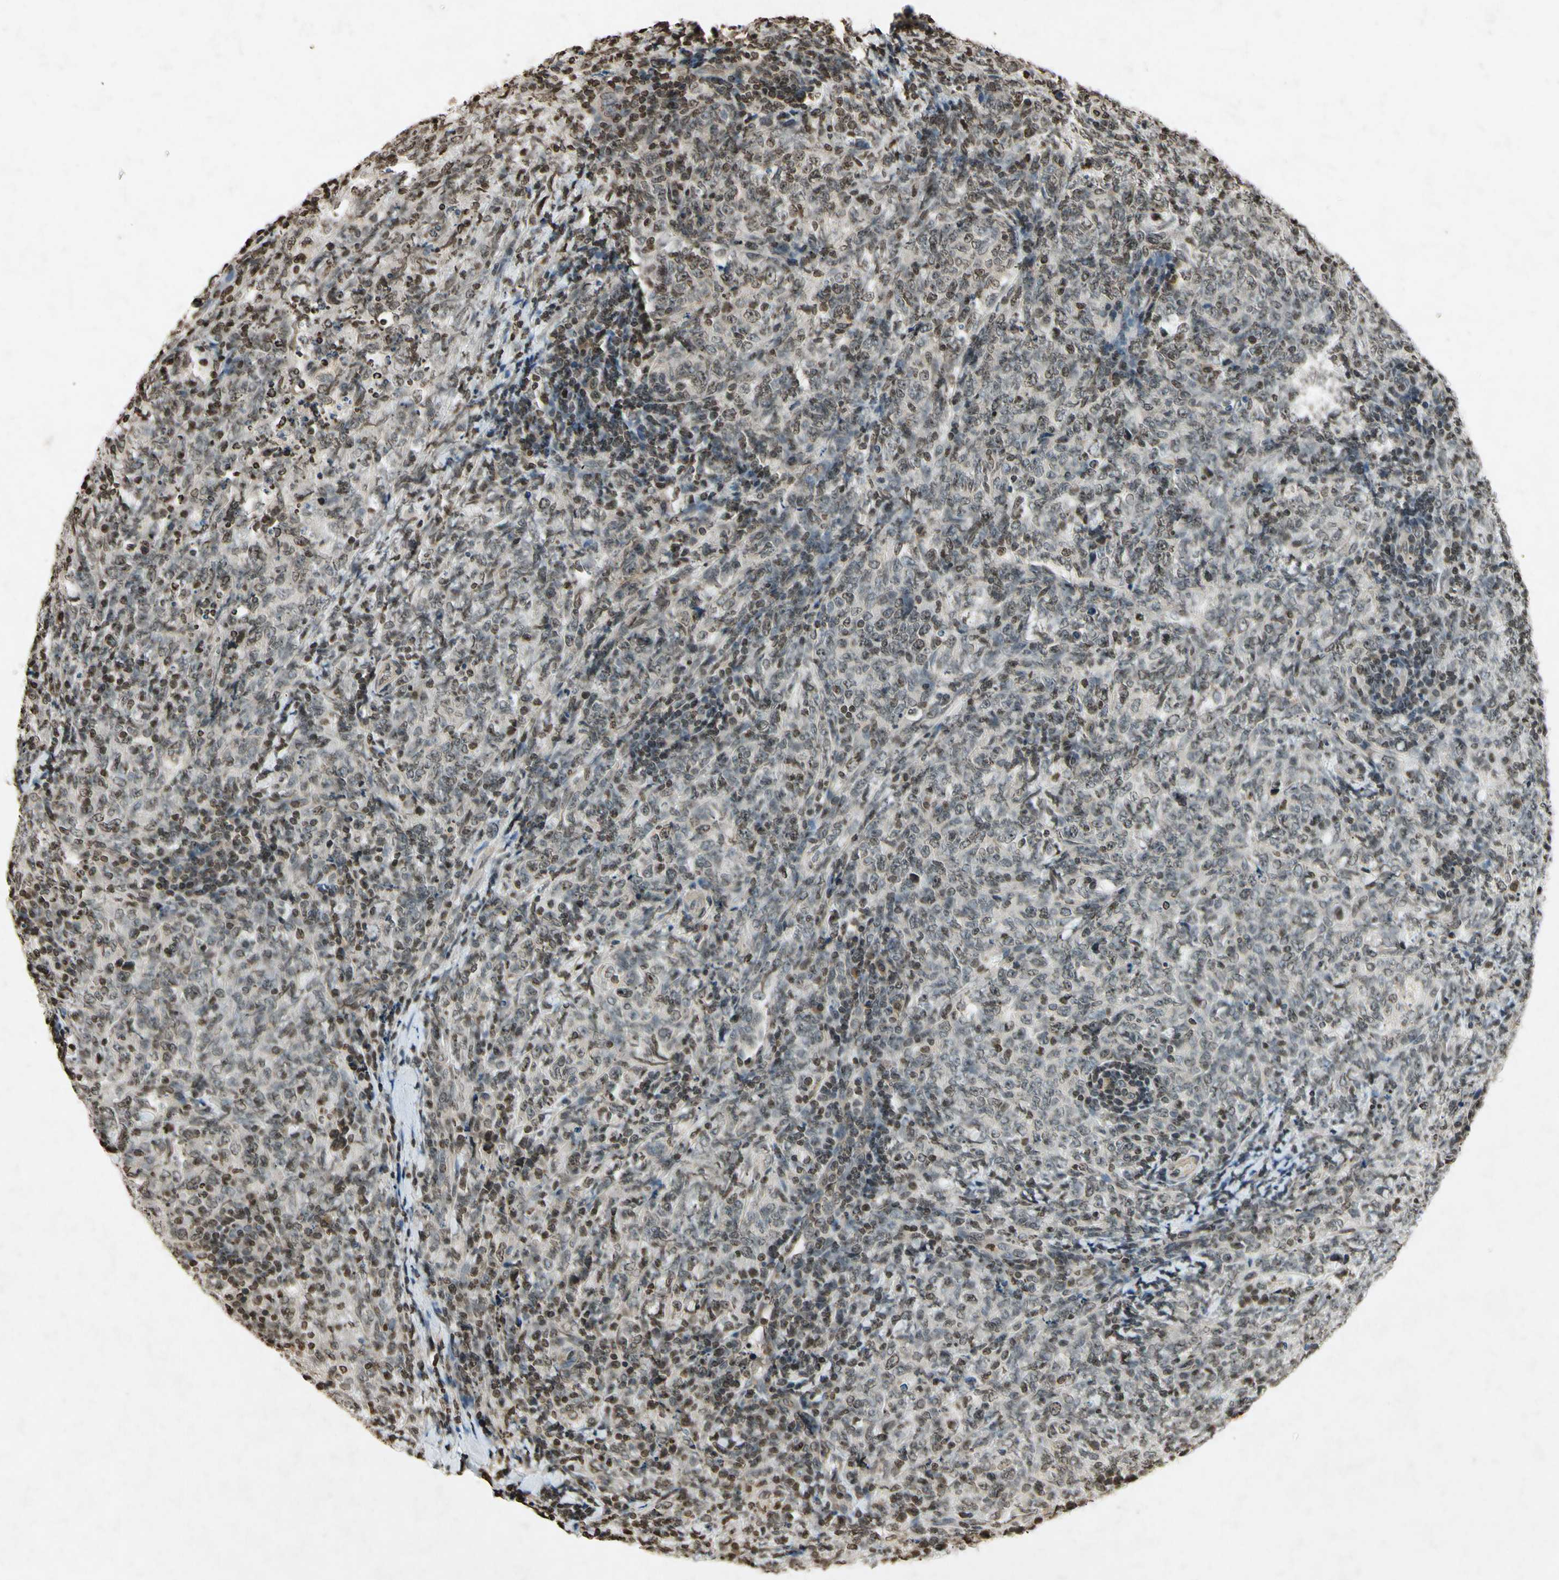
{"staining": {"intensity": "negative", "quantity": "none", "location": "none"}, "tissue": "lymphoma", "cell_type": "Tumor cells", "image_type": "cancer", "snomed": [{"axis": "morphology", "description": "Malignant lymphoma, non-Hodgkin's type, High grade"}, {"axis": "topography", "description": "Tonsil"}], "caption": "IHC image of human malignant lymphoma, non-Hodgkin's type (high-grade) stained for a protein (brown), which demonstrates no positivity in tumor cells. (DAB IHC visualized using brightfield microscopy, high magnification).", "gene": "HOXB3", "patient": {"sex": "female", "age": 36}}